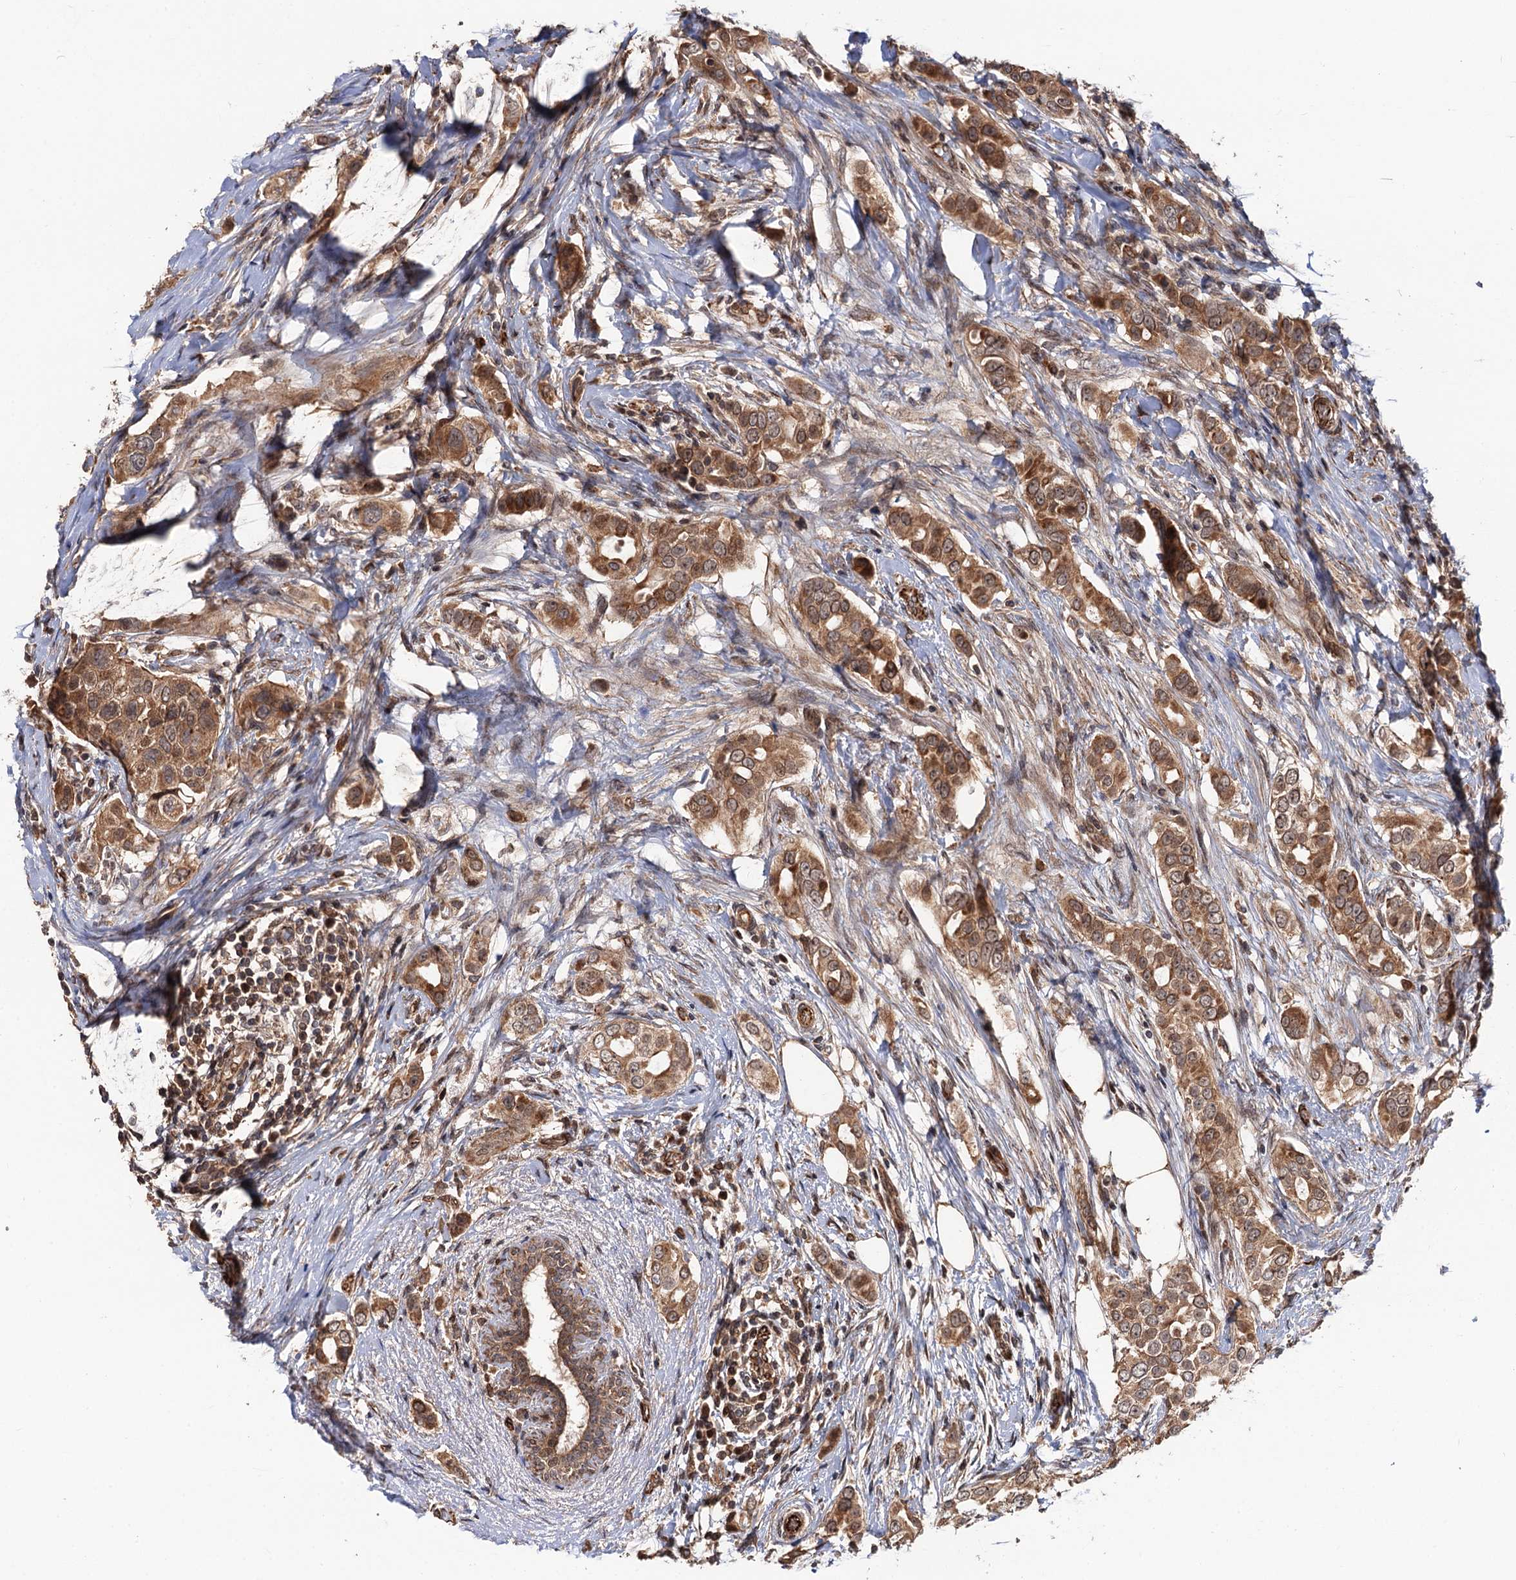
{"staining": {"intensity": "moderate", "quantity": ">75%", "location": "cytoplasmic/membranous"}, "tissue": "breast cancer", "cell_type": "Tumor cells", "image_type": "cancer", "snomed": [{"axis": "morphology", "description": "Lobular carcinoma"}, {"axis": "topography", "description": "Breast"}], "caption": "Immunohistochemistry (IHC) of human breast cancer exhibits medium levels of moderate cytoplasmic/membranous staining in about >75% of tumor cells. (DAB (3,3'-diaminobenzidine) = brown stain, brightfield microscopy at high magnification).", "gene": "FSIP1", "patient": {"sex": "female", "age": 51}}